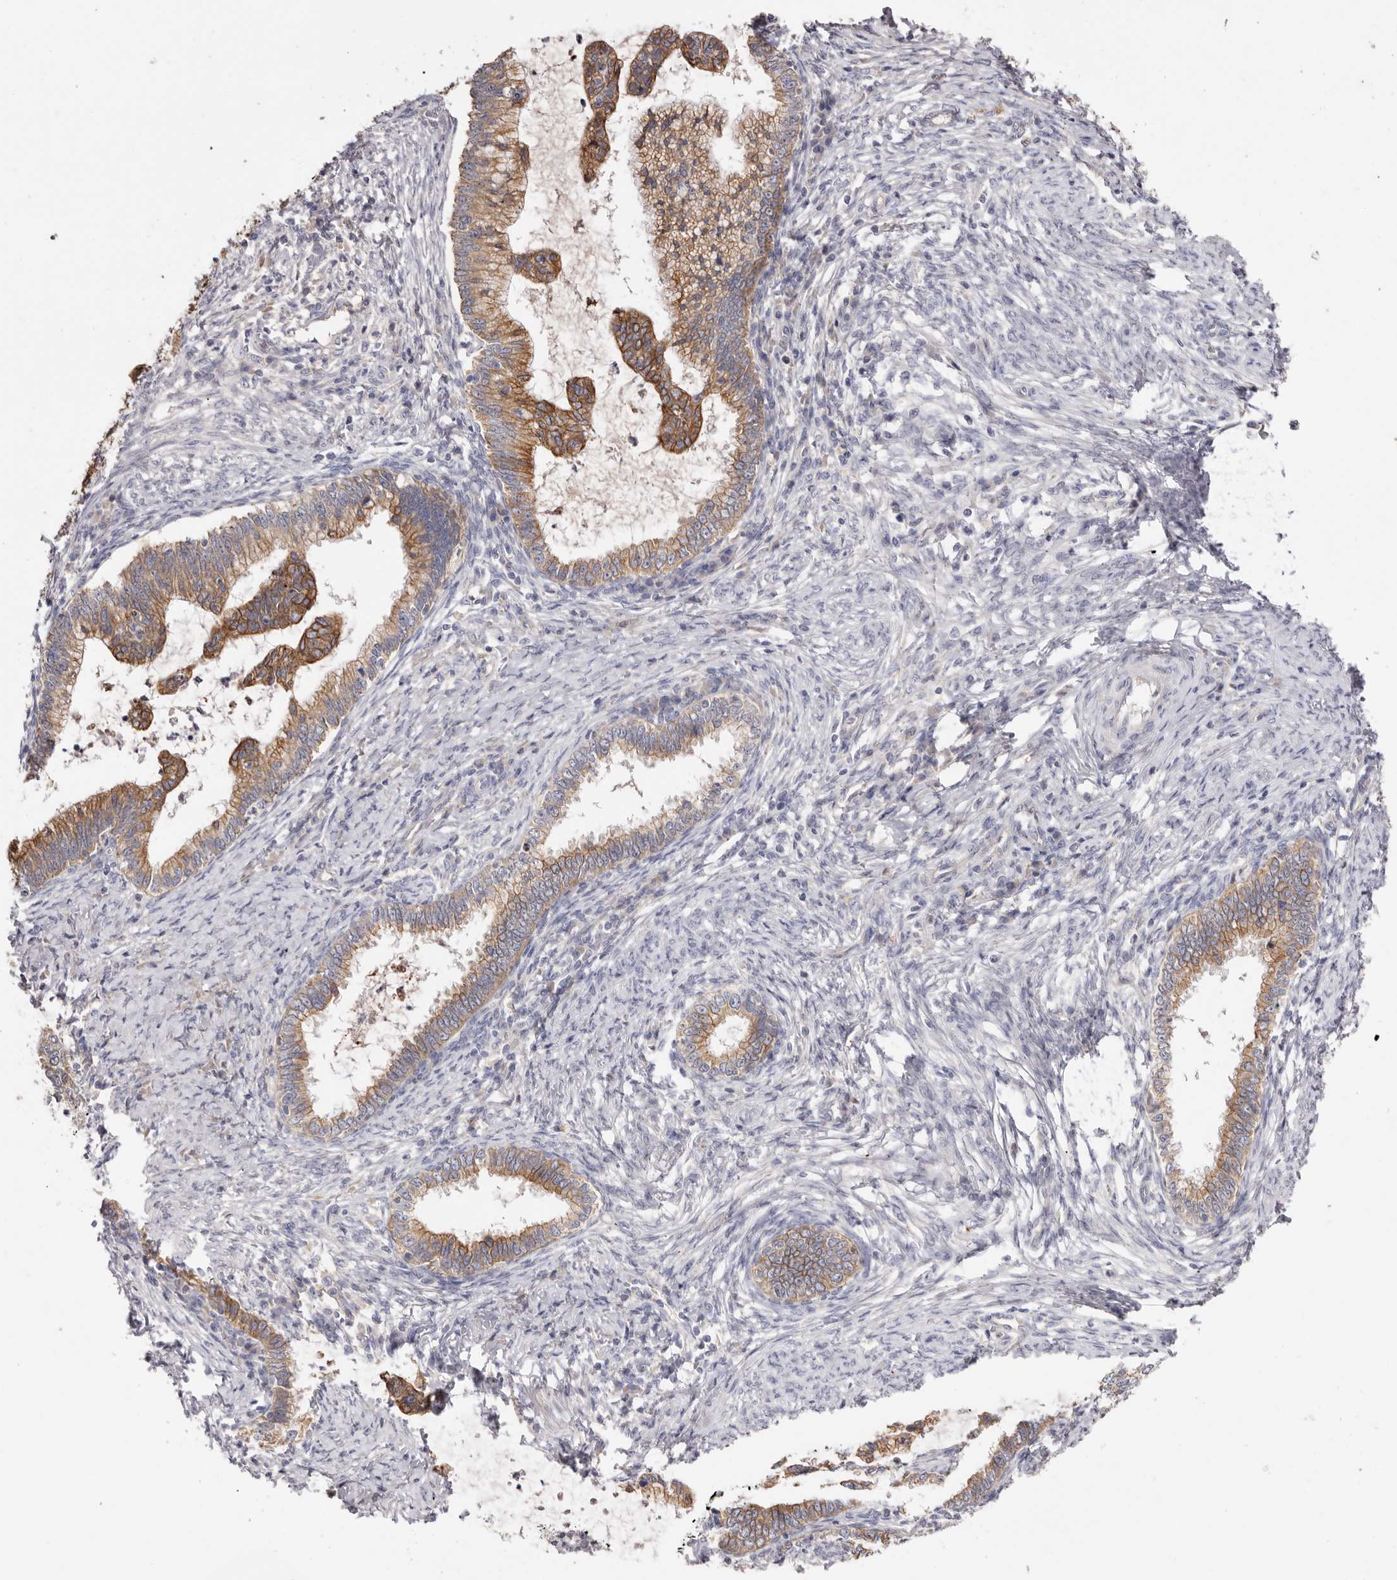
{"staining": {"intensity": "moderate", "quantity": ">75%", "location": "cytoplasmic/membranous"}, "tissue": "cervical cancer", "cell_type": "Tumor cells", "image_type": "cancer", "snomed": [{"axis": "morphology", "description": "Adenocarcinoma, NOS"}, {"axis": "topography", "description": "Cervix"}], "caption": "Tumor cells exhibit moderate cytoplasmic/membranous positivity in approximately >75% of cells in adenocarcinoma (cervical).", "gene": "STK16", "patient": {"sex": "female", "age": 36}}